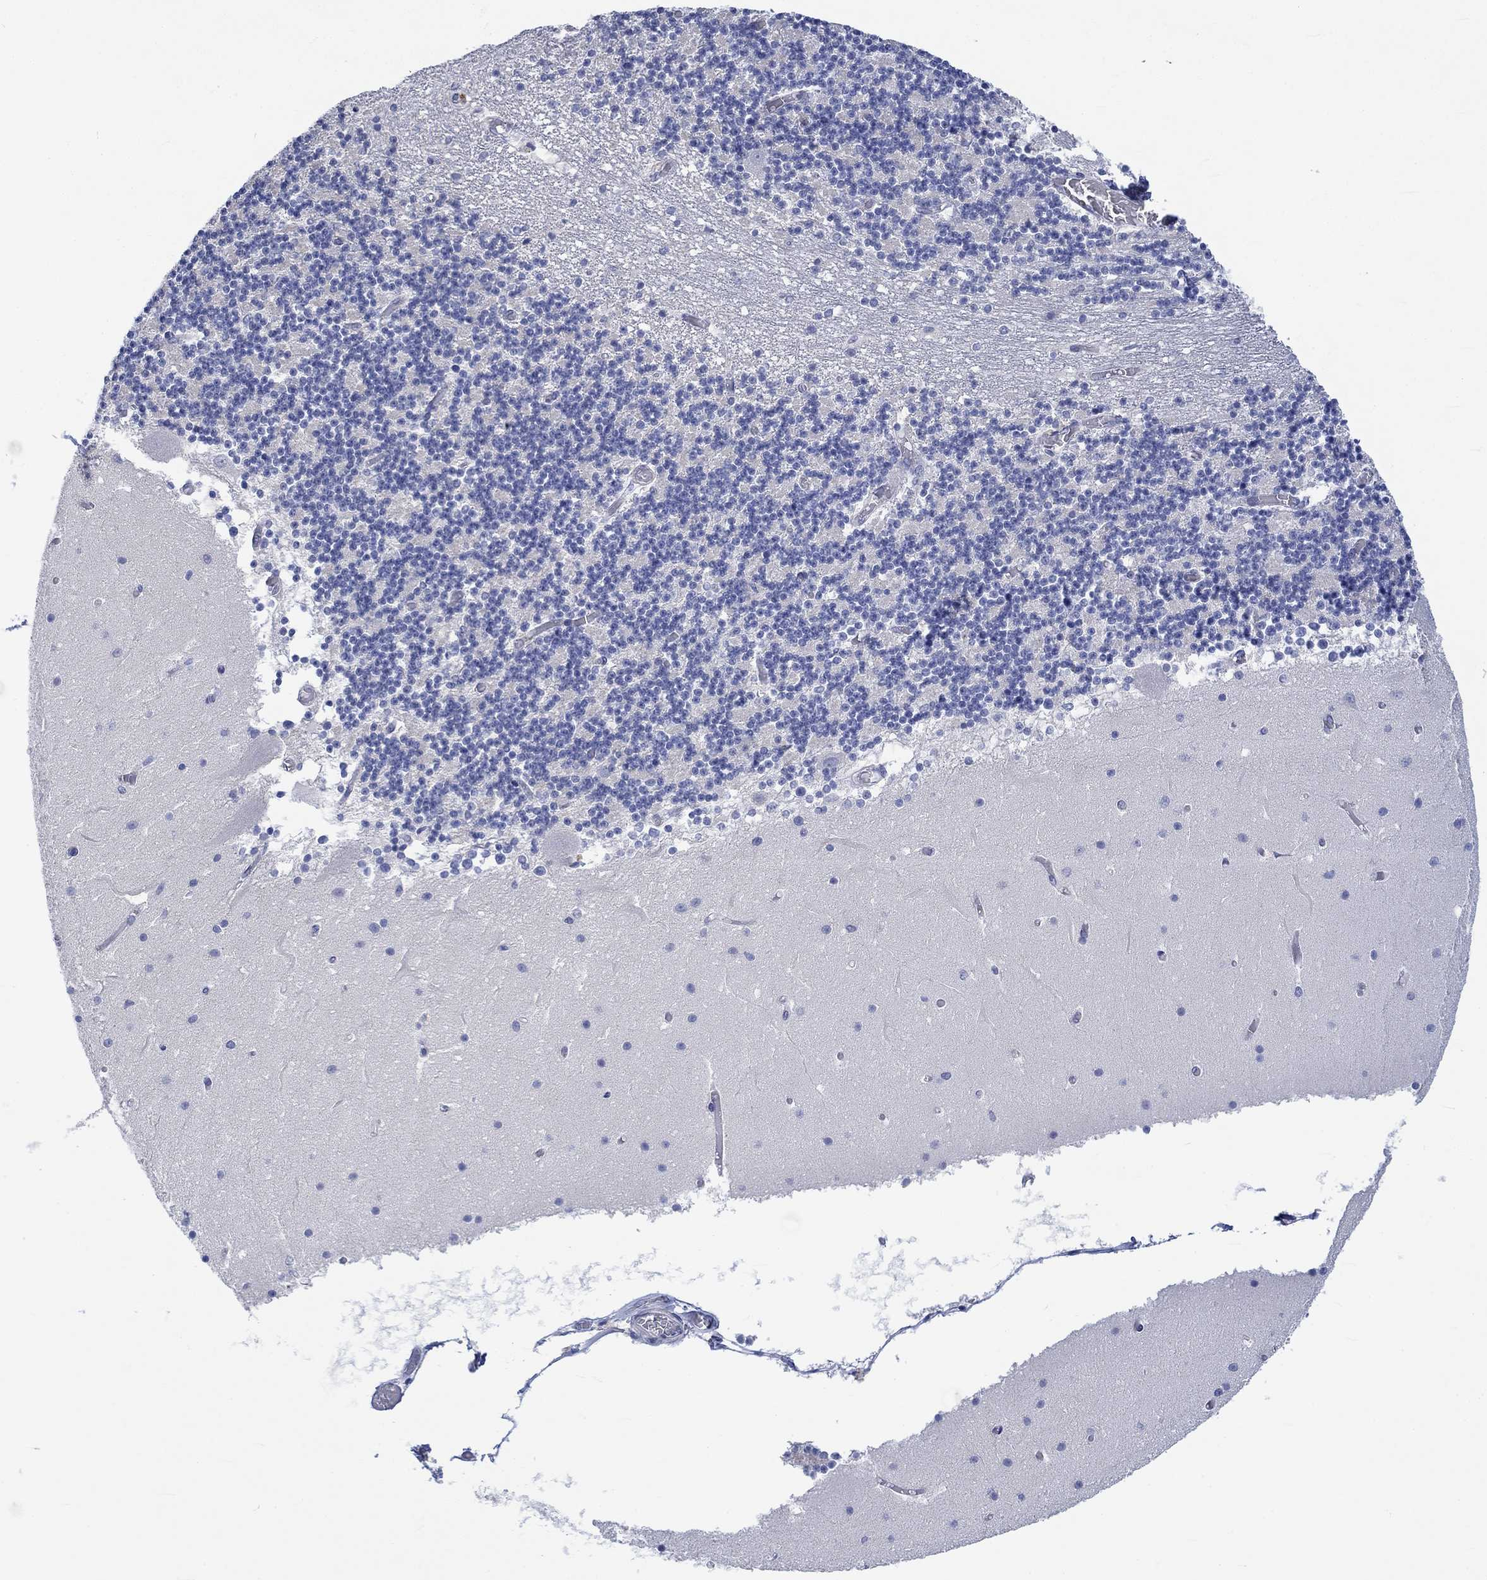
{"staining": {"intensity": "negative", "quantity": "none", "location": "none"}, "tissue": "cerebellum", "cell_type": "Cells in granular layer", "image_type": "normal", "snomed": [{"axis": "morphology", "description": "Normal tissue, NOS"}, {"axis": "topography", "description": "Cerebellum"}], "caption": "Cells in granular layer show no significant protein staining in normal cerebellum.", "gene": "AGRP", "patient": {"sex": "female", "age": 28}}